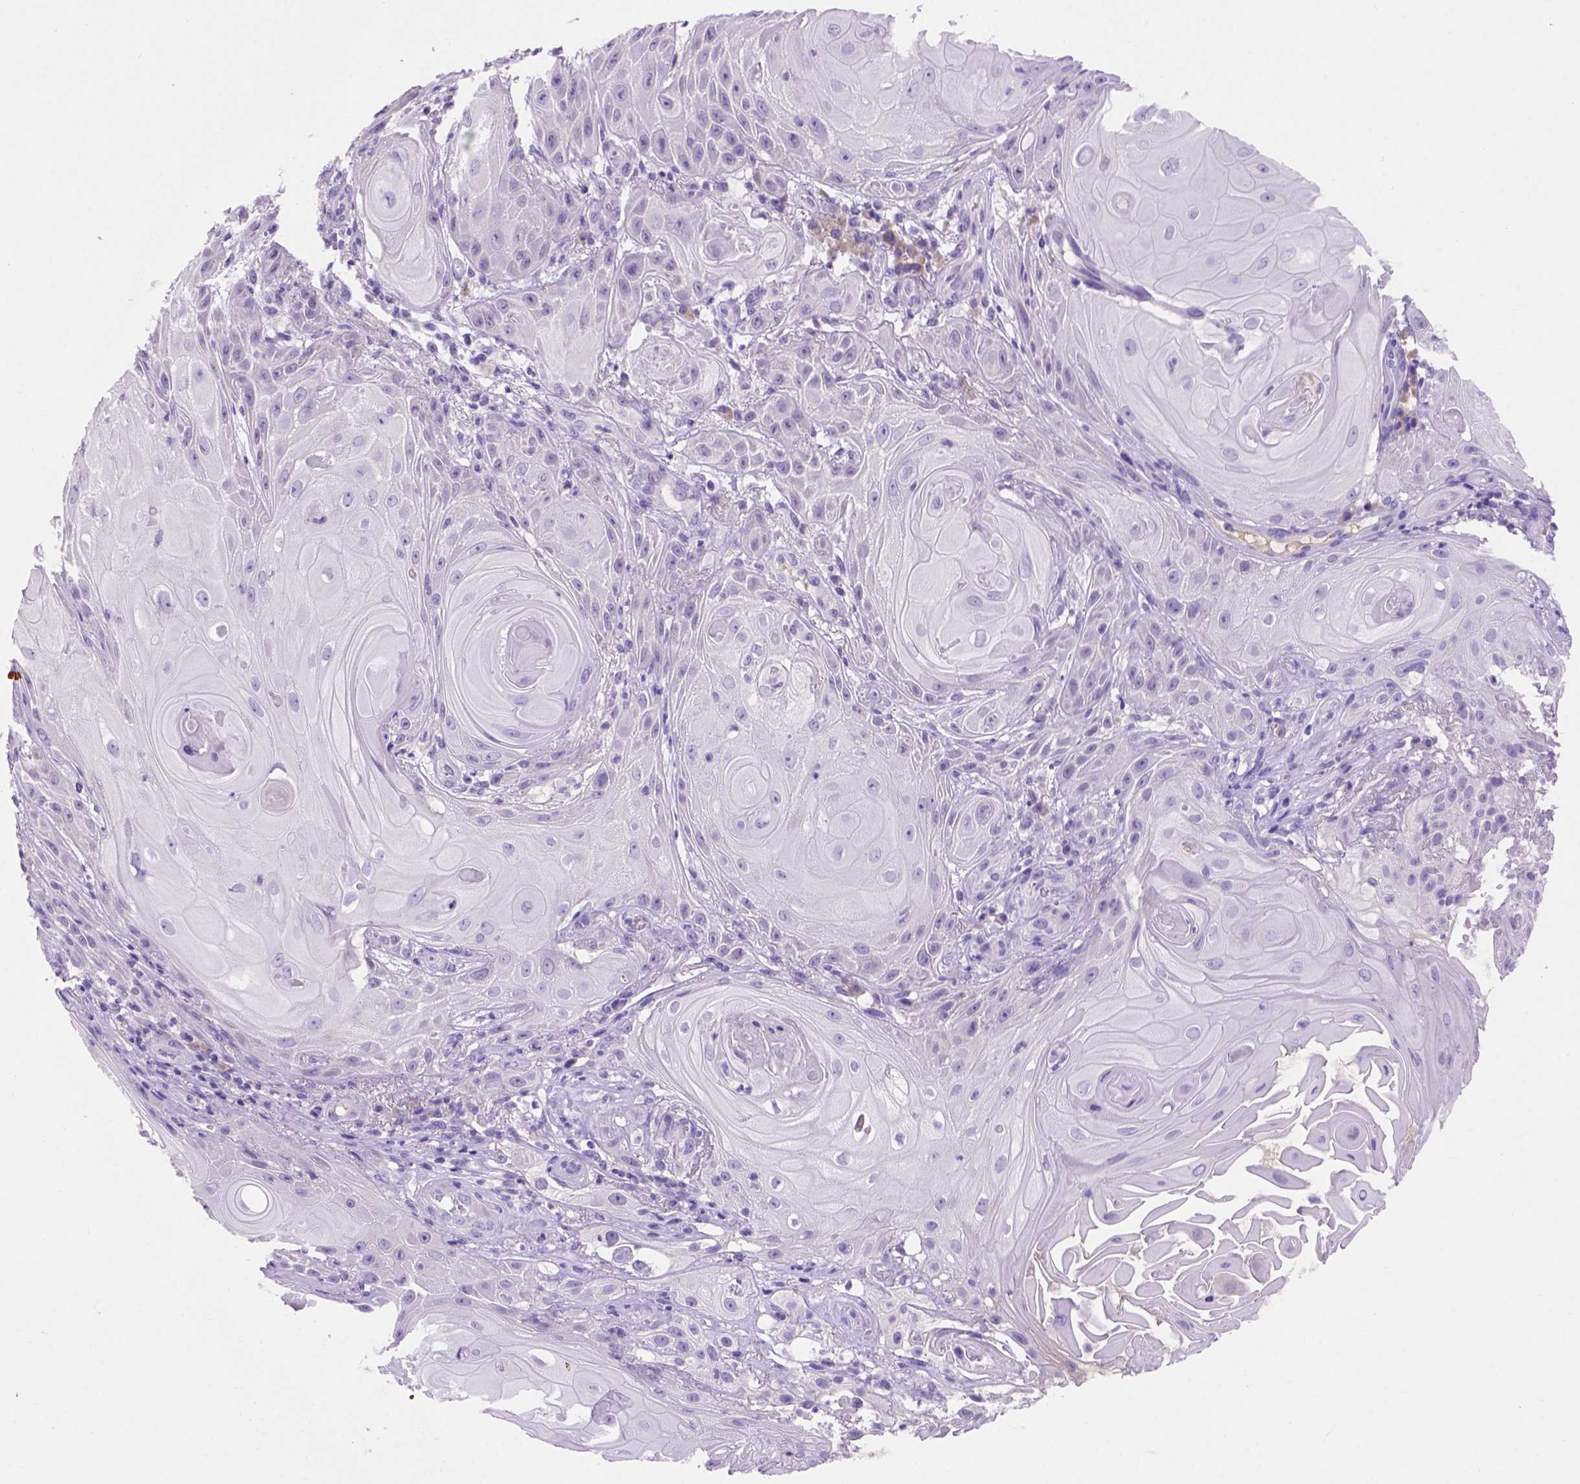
{"staining": {"intensity": "negative", "quantity": "none", "location": "none"}, "tissue": "skin cancer", "cell_type": "Tumor cells", "image_type": "cancer", "snomed": [{"axis": "morphology", "description": "Squamous cell carcinoma, NOS"}, {"axis": "topography", "description": "Skin"}], "caption": "This histopathology image is of skin cancer stained with immunohistochemistry to label a protein in brown with the nuclei are counter-stained blue. There is no expression in tumor cells.", "gene": "FAM81B", "patient": {"sex": "male", "age": 62}}